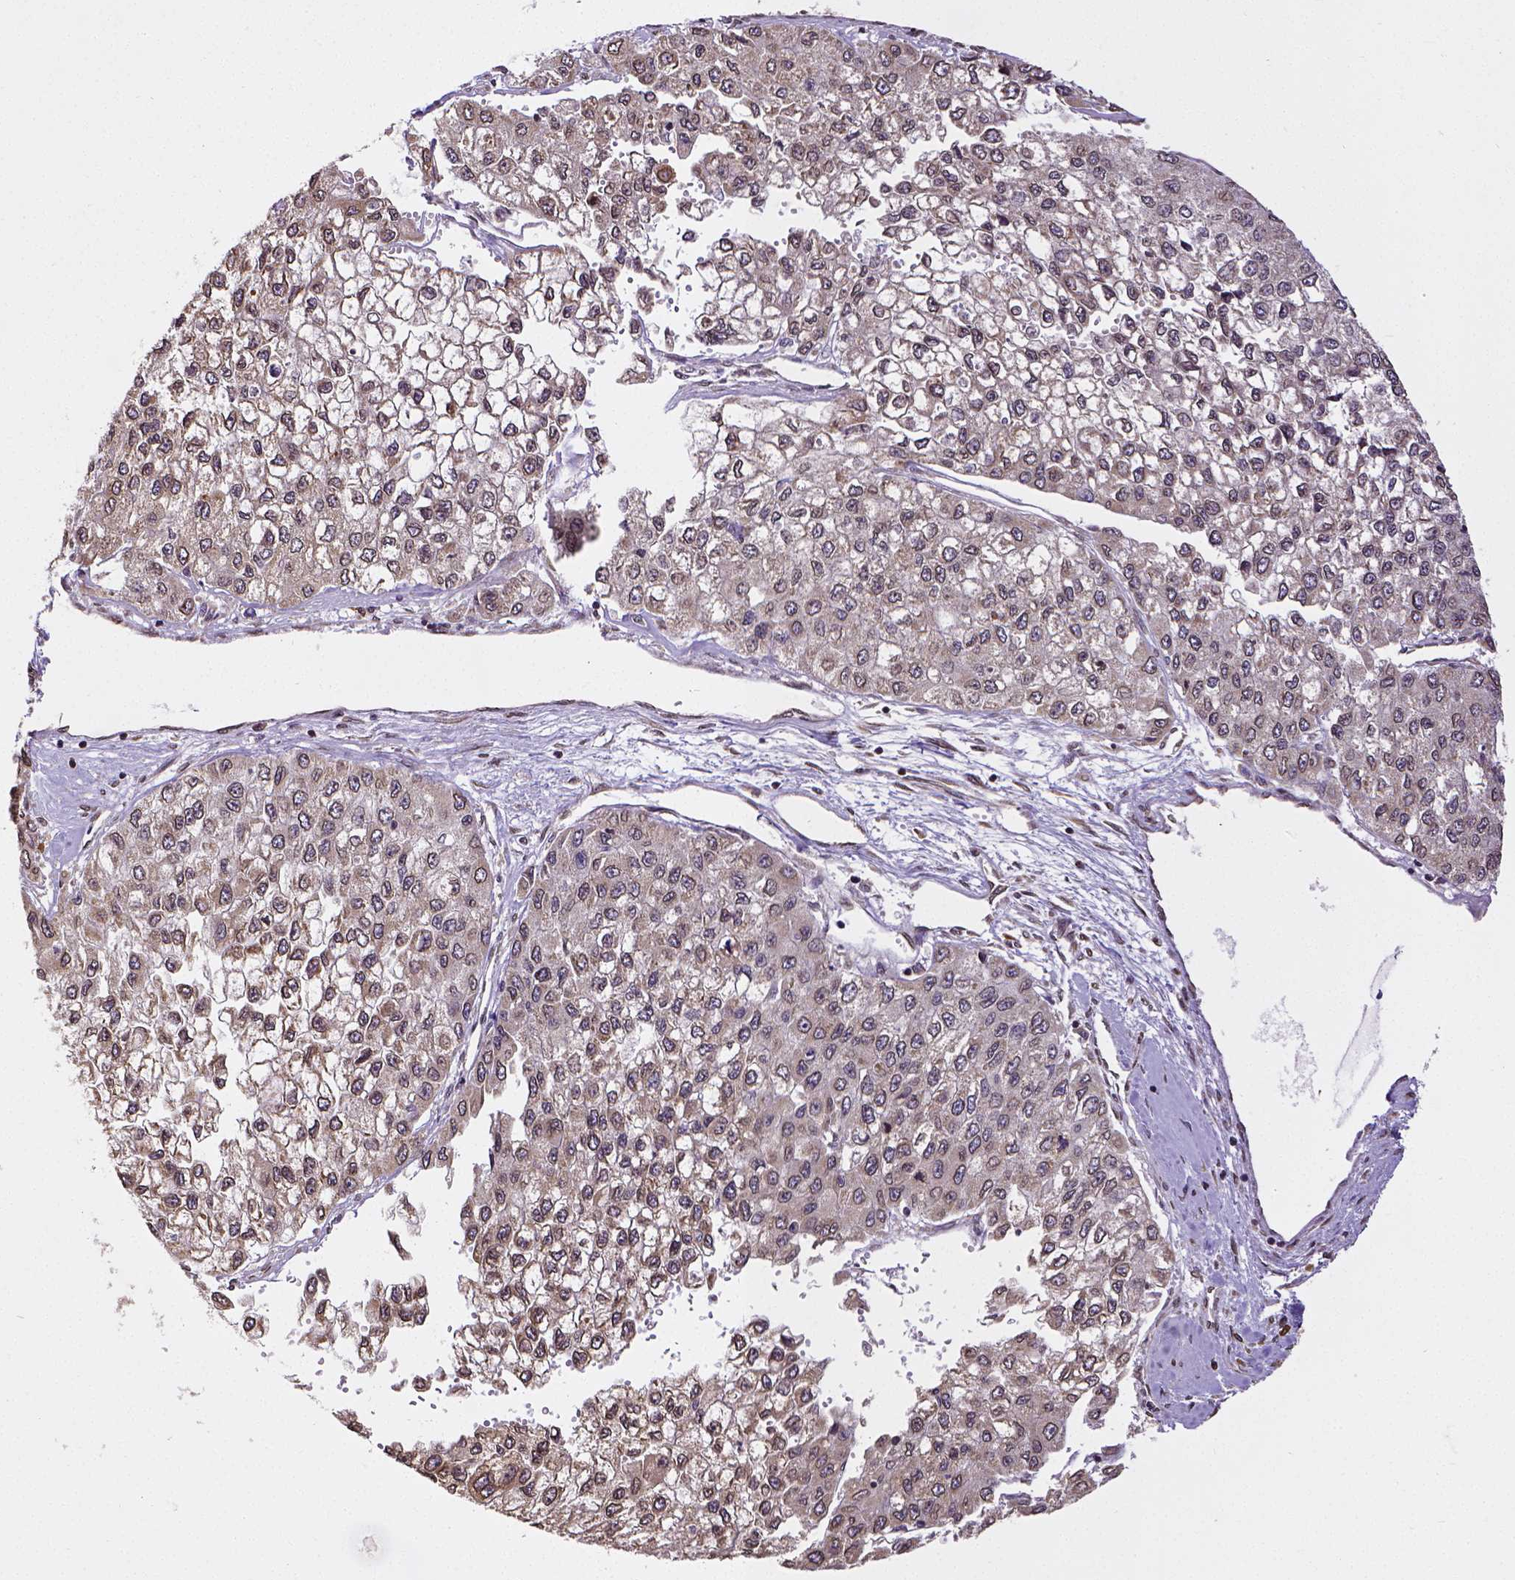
{"staining": {"intensity": "moderate", "quantity": ">75%", "location": "cytoplasmic/membranous,nuclear"}, "tissue": "liver cancer", "cell_type": "Tumor cells", "image_type": "cancer", "snomed": [{"axis": "morphology", "description": "Carcinoma, Hepatocellular, NOS"}, {"axis": "topography", "description": "Liver"}], "caption": "Immunohistochemical staining of hepatocellular carcinoma (liver) exhibits medium levels of moderate cytoplasmic/membranous and nuclear expression in about >75% of tumor cells.", "gene": "MTDH", "patient": {"sex": "female", "age": 66}}